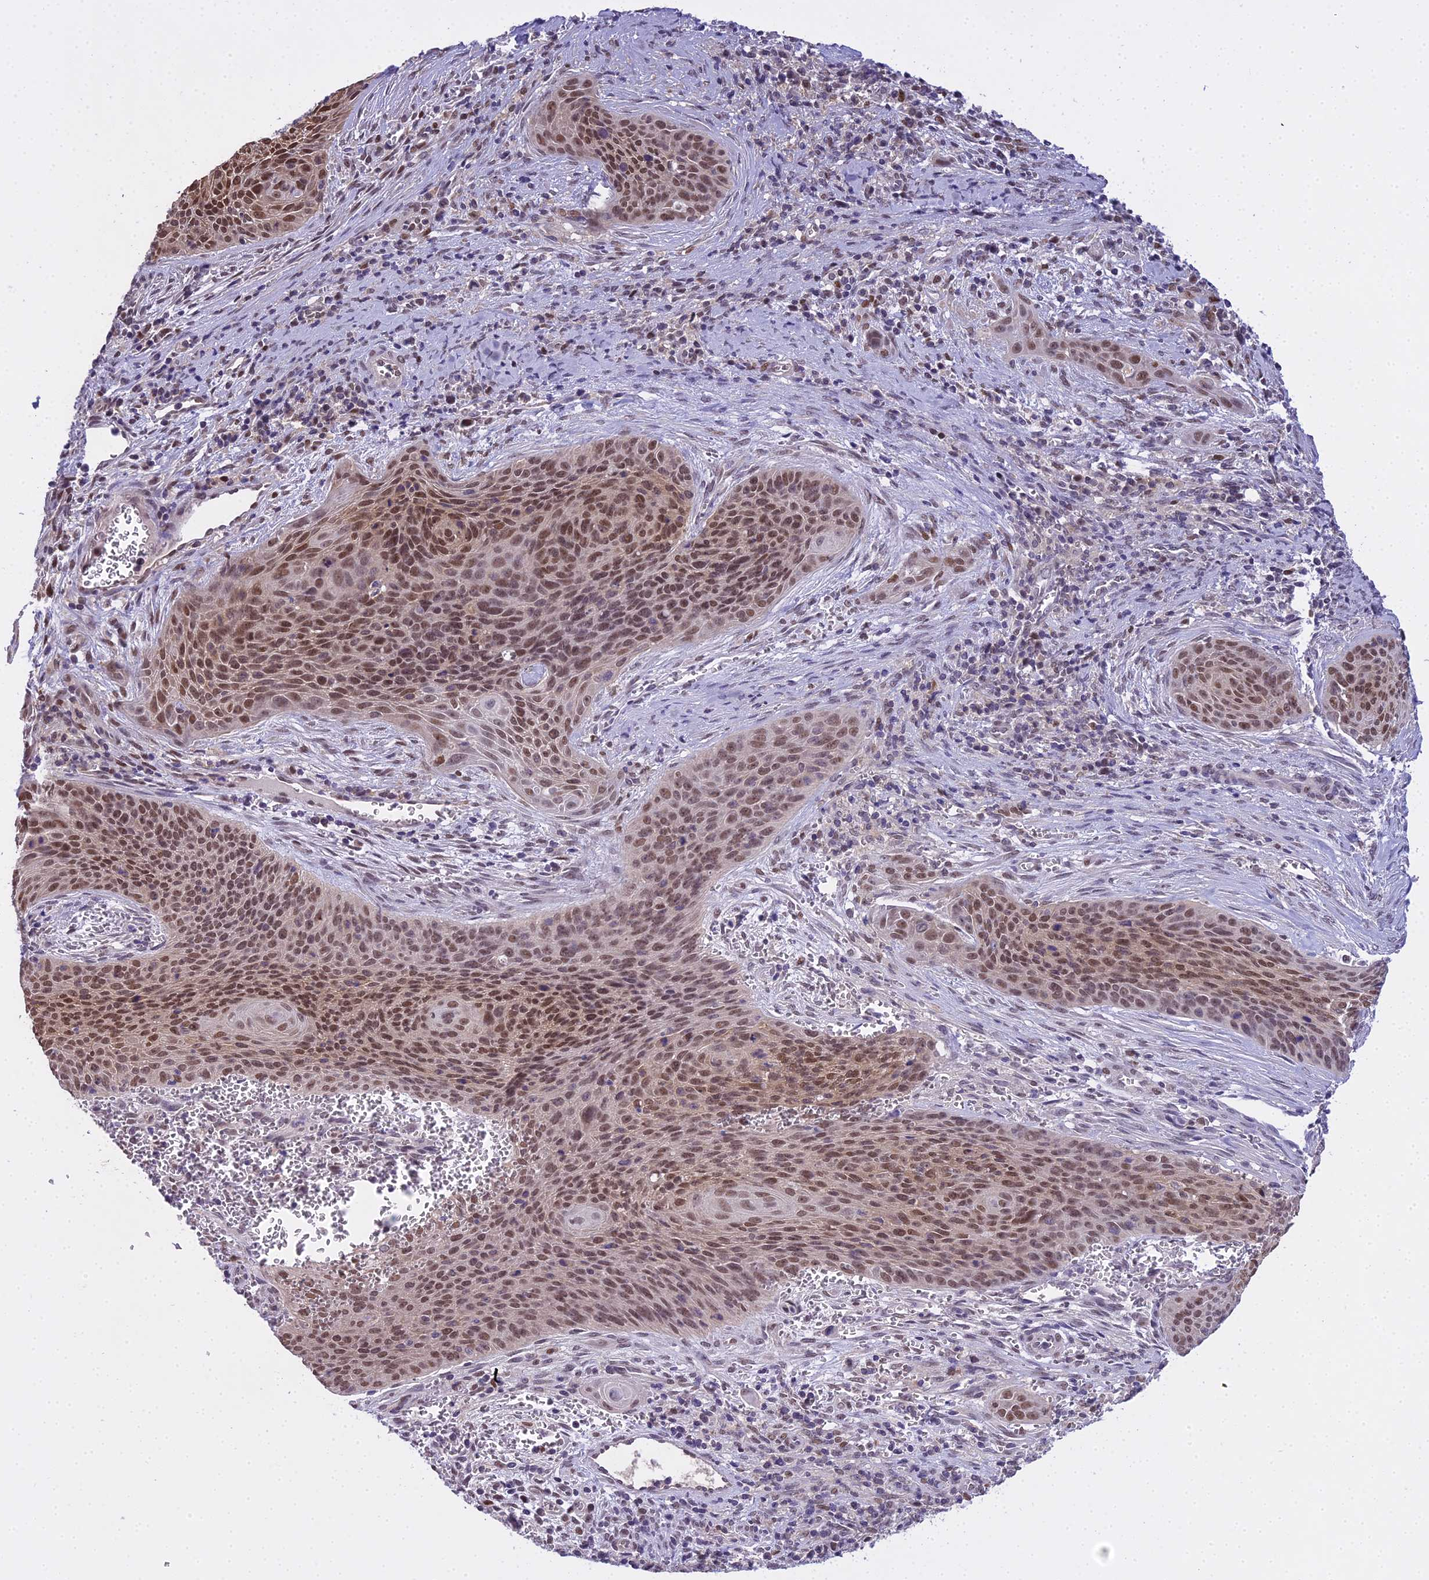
{"staining": {"intensity": "moderate", "quantity": ">75%", "location": "nuclear"}, "tissue": "cervical cancer", "cell_type": "Tumor cells", "image_type": "cancer", "snomed": [{"axis": "morphology", "description": "Squamous cell carcinoma, NOS"}, {"axis": "topography", "description": "Cervix"}], "caption": "Protein expression analysis of human cervical cancer (squamous cell carcinoma) reveals moderate nuclear expression in approximately >75% of tumor cells.", "gene": "MAT2A", "patient": {"sex": "female", "age": 55}}